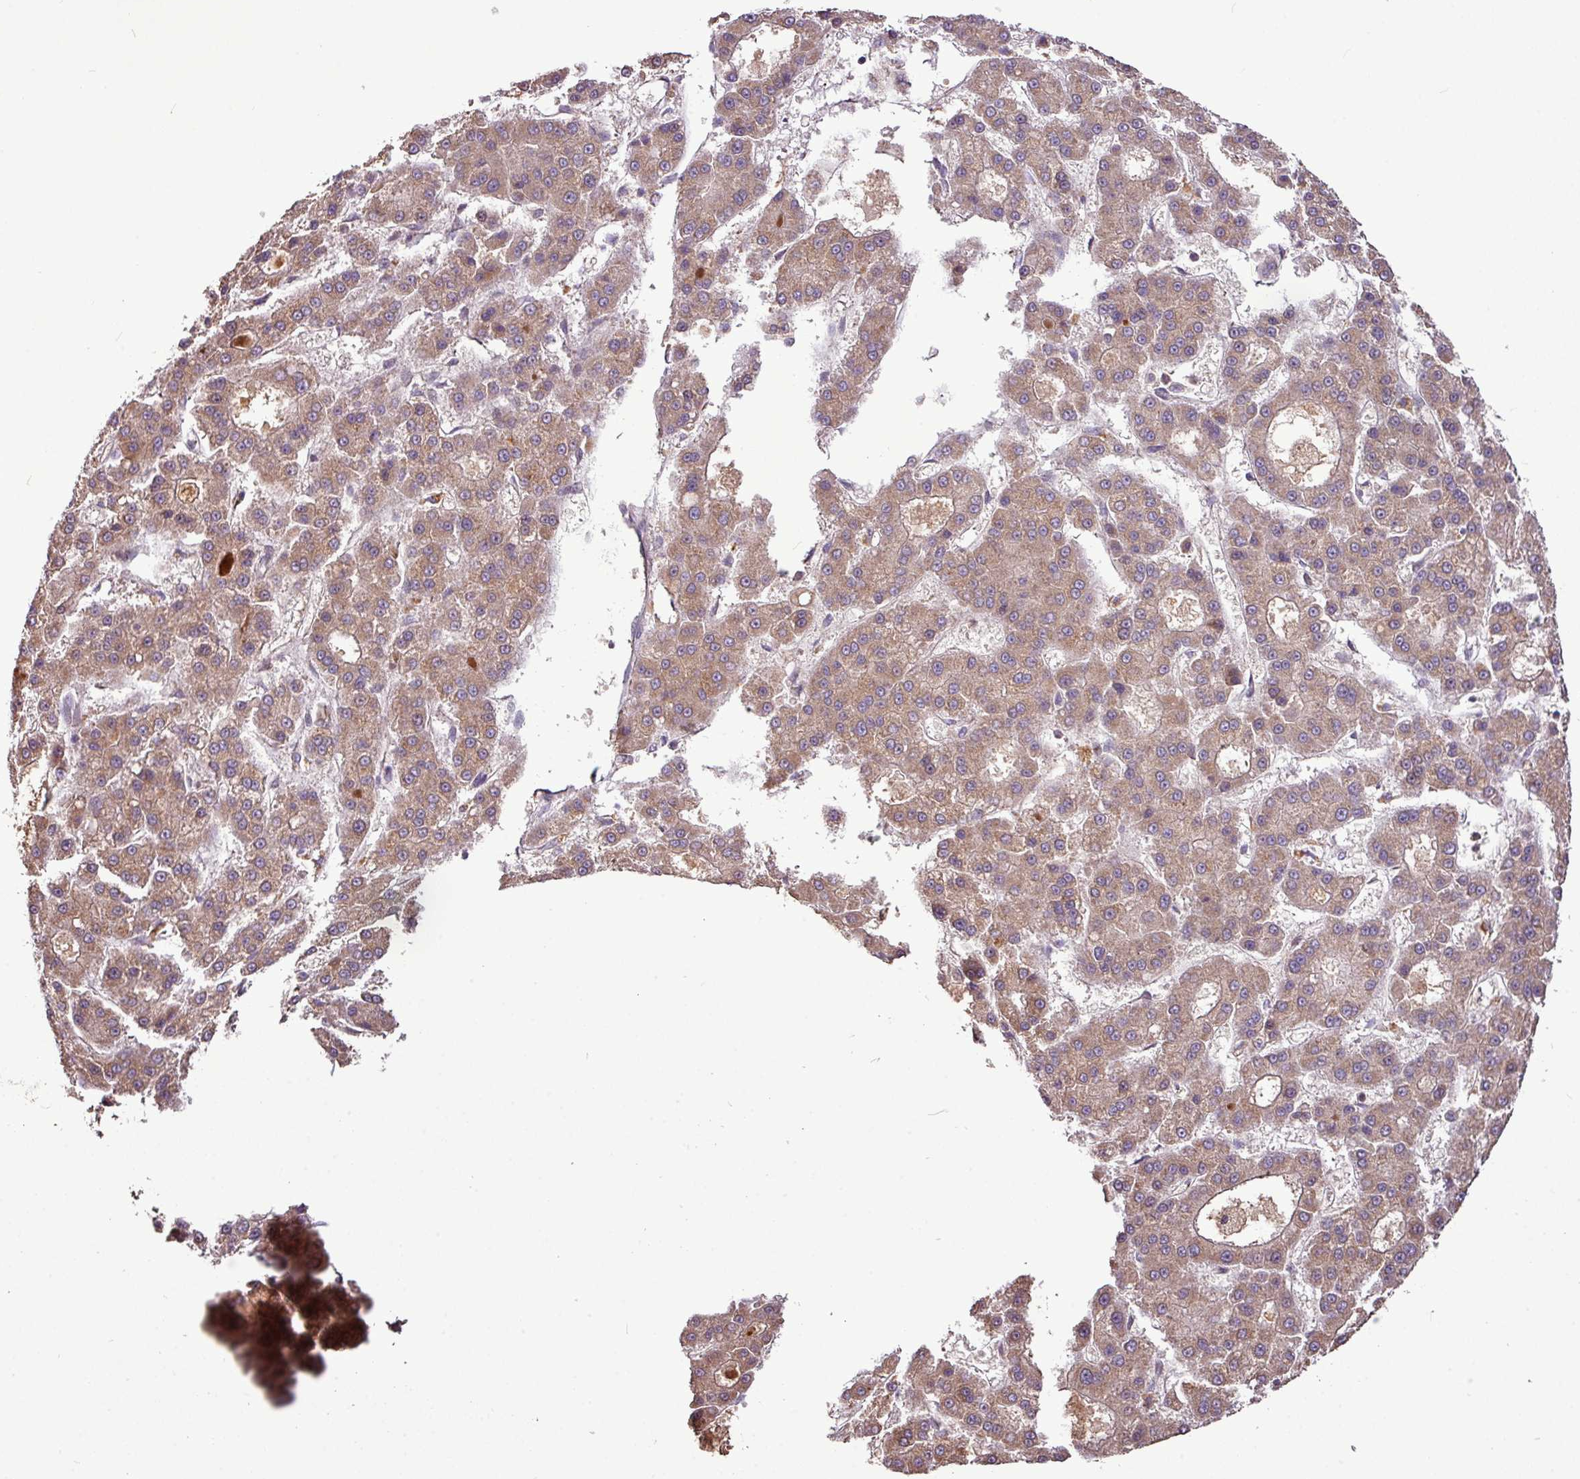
{"staining": {"intensity": "moderate", "quantity": ">75%", "location": "cytoplasmic/membranous"}, "tissue": "liver cancer", "cell_type": "Tumor cells", "image_type": "cancer", "snomed": [{"axis": "morphology", "description": "Carcinoma, Hepatocellular, NOS"}, {"axis": "topography", "description": "Liver"}], "caption": "Hepatocellular carcinoma (liver) stained for a protein (brown) demonstrates moderate cytoplasmic/membranous positive expression in about >75% of tumor cells.", "gene": "YPEL3", "patient": {"sex": "male", "age": 70}}